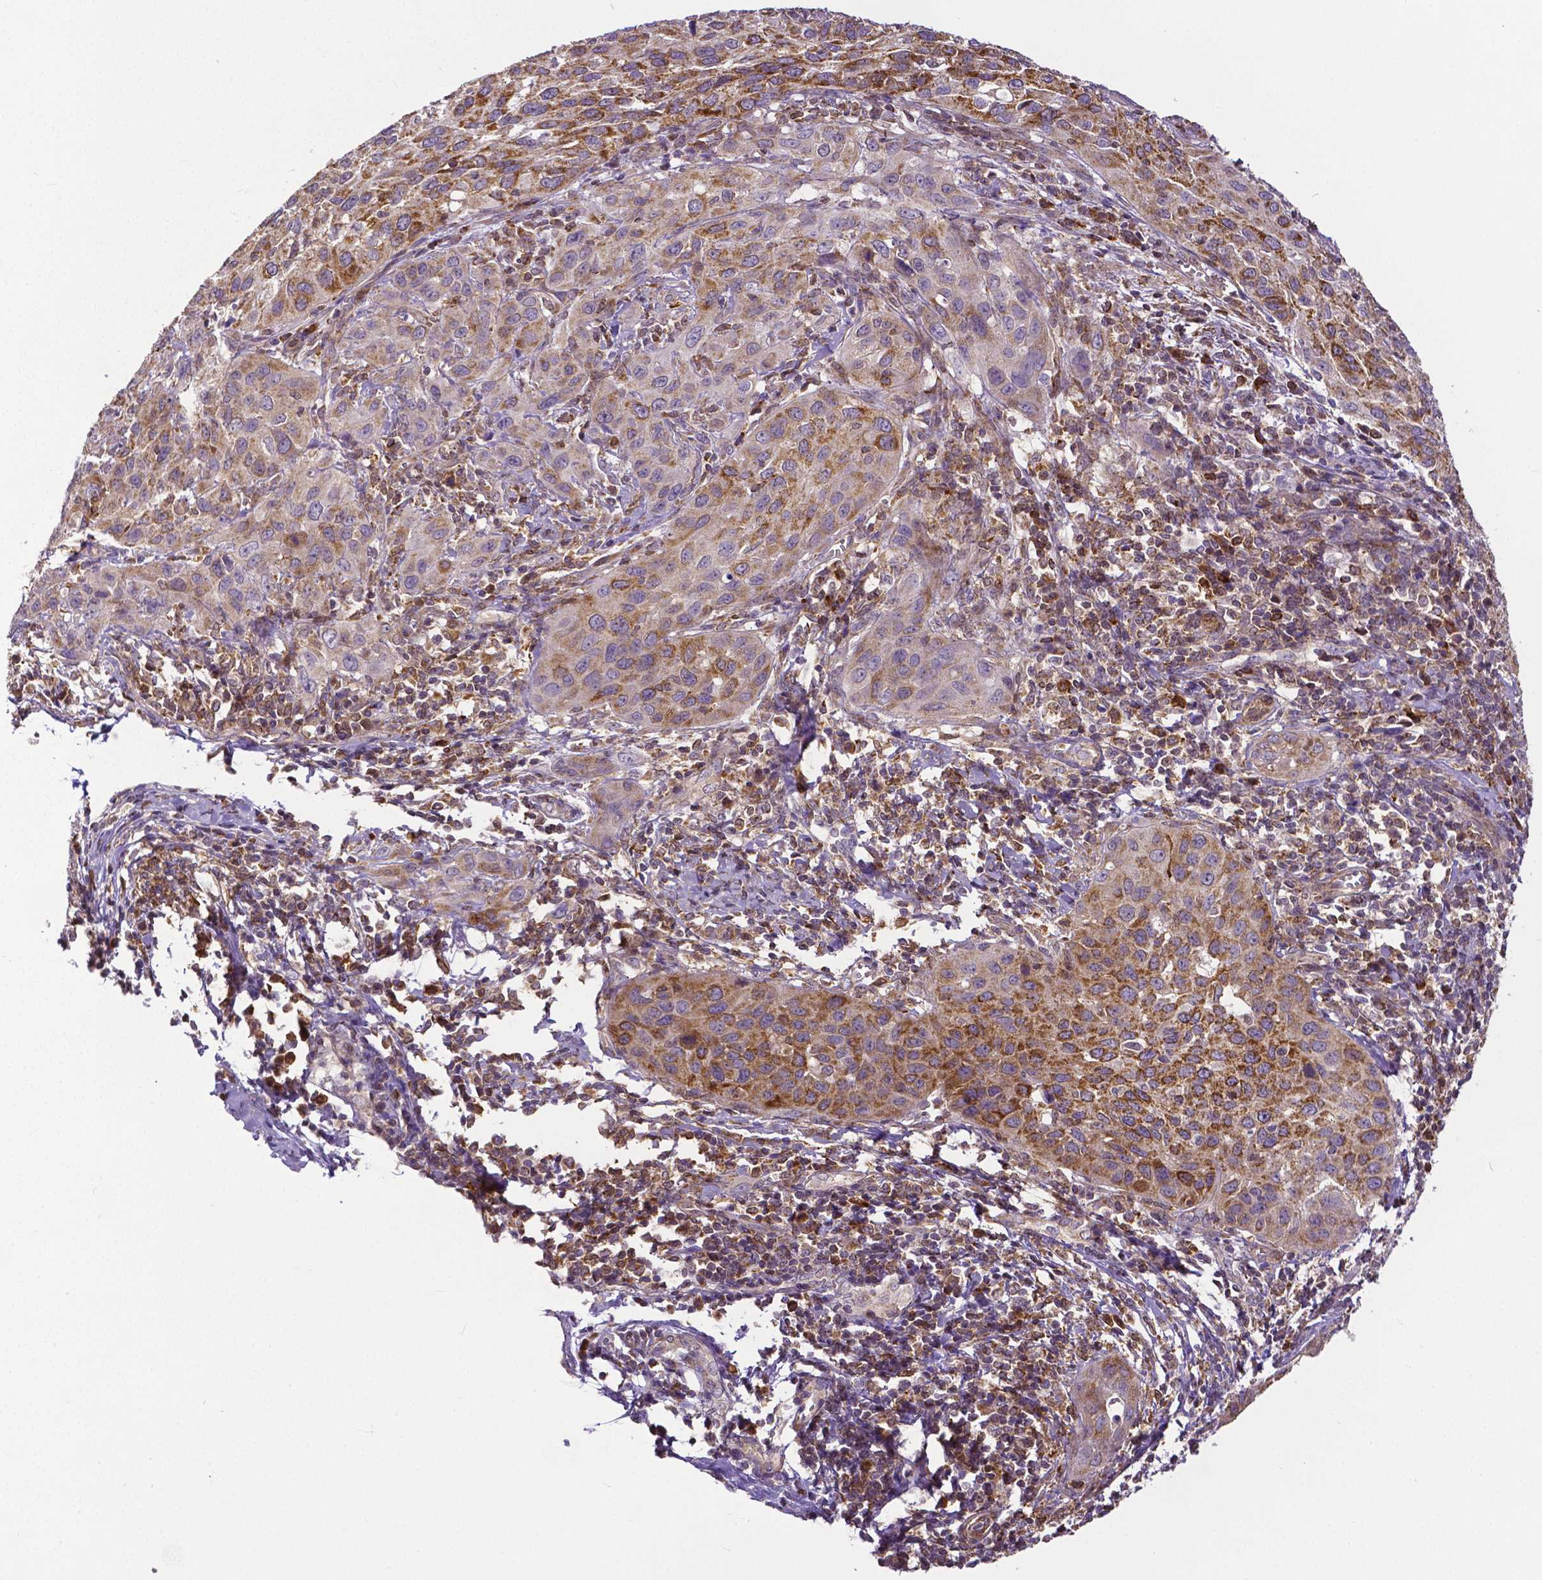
{"staining": {"intensity": "moderate", "quantity": ">75%", "location": "cytoplasmic/membranous"}, "tissue": "cervical cancer", "cell_type": "Tumor cells", "image_type": "cancer", "snomed": [{"axis": "morphology", "description": "Normal tissue, NOS"}, {"axis": "morphology", "description": "Squamous cell carcinoma, NOS"}, {"axis": "topography", "description": "Cervix"}], "caption": "Cervical cancer (squamous cell carcinoma) tissue shows moderate cytoplasmic/membranous staining in about >75% of tumor cells", "gene": "MCL1", "patient": {"sex": "female", "age": 51}}